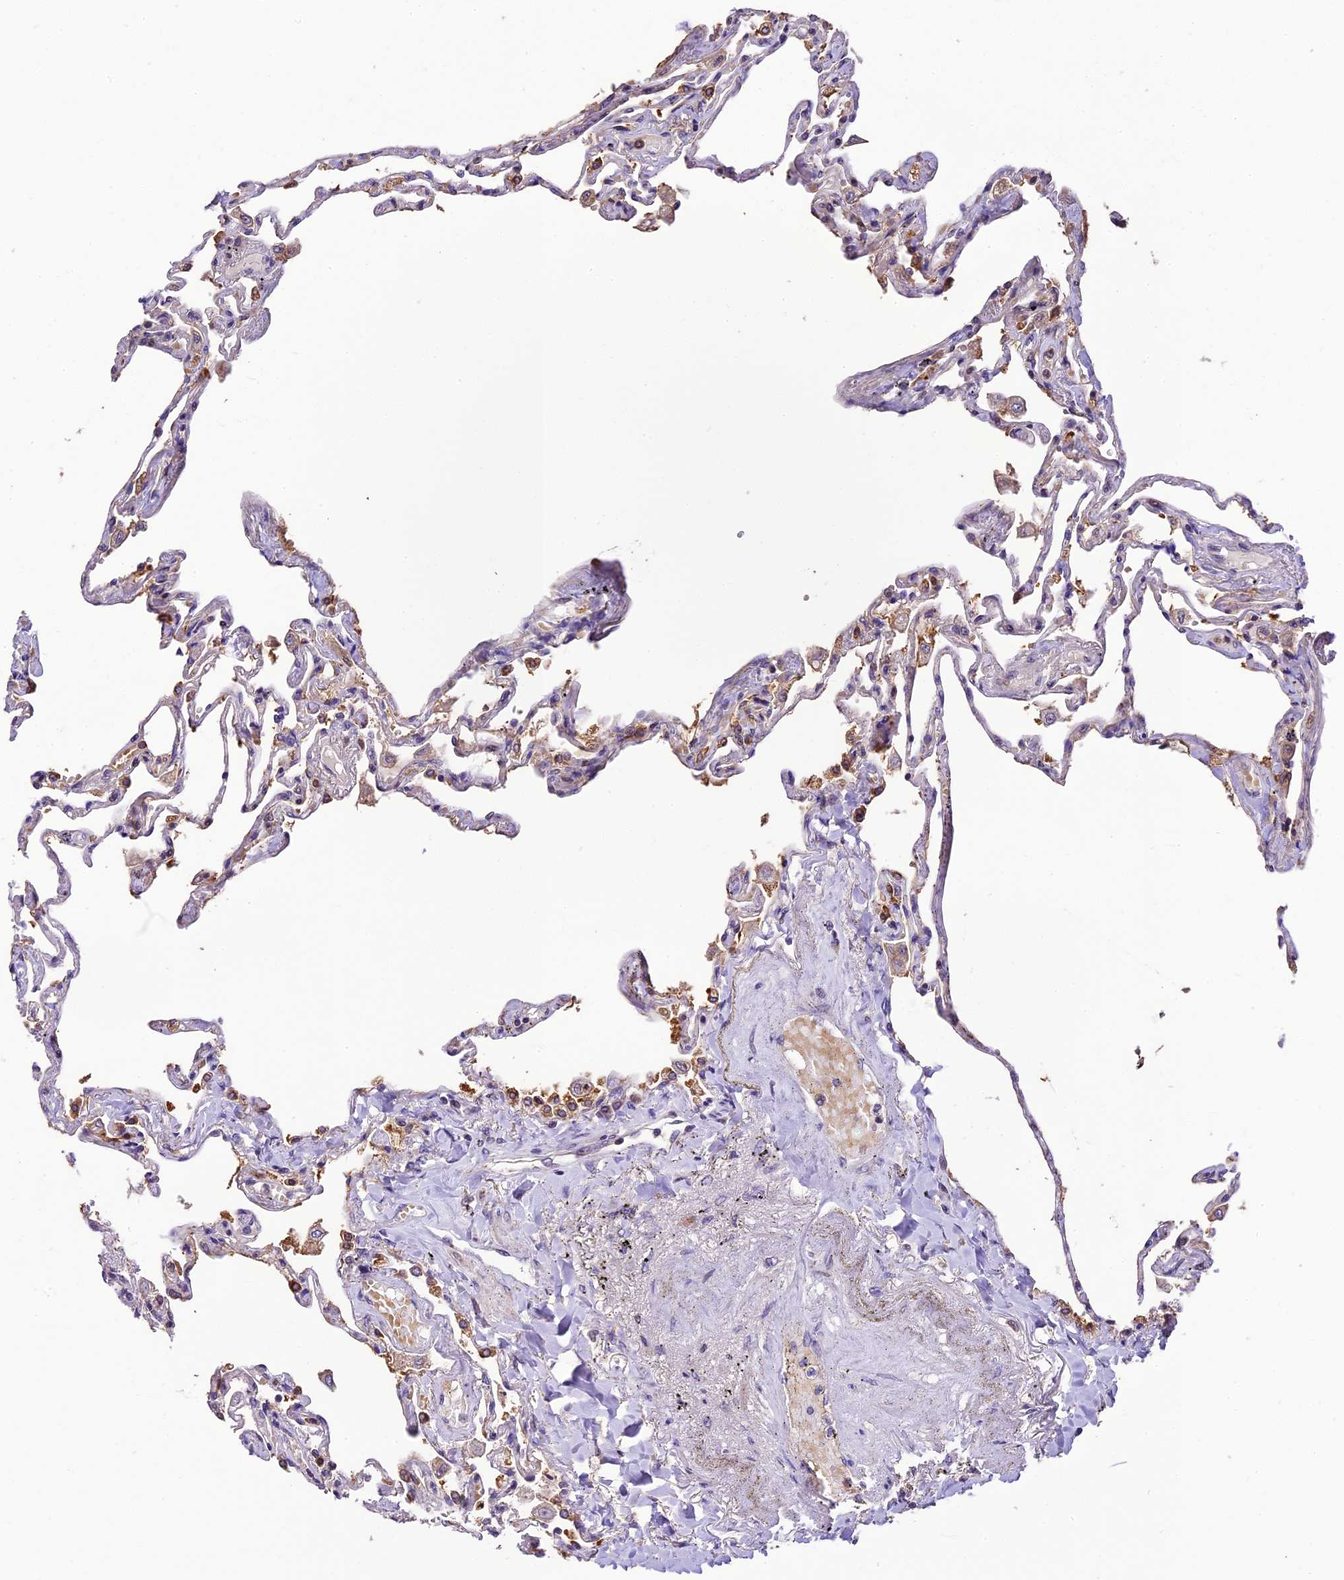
{"staining": {"intensity": "negative", "quantity": "none", "location": "none"}, "tissue": "lung", "cell_type": "Alveolar cells", "image_type": "normal", "snomed": [{"axis": "morphology", "description": "Normal tissue, NOS"}, {"axis": "topography", "description": "Lung"}], "caption": "Immunohistochemistry micrograph of benign lung: lung stained with DAB displays no significant protein positivity in alveolar cells. The staining was performed using DAB to visualize the protein expression in brown, while the nuclei were stained in blue with hematoxylin (Magnification: 20x).", "gene": "DGKH", "patient": {"sex": "female", "age": 67}}